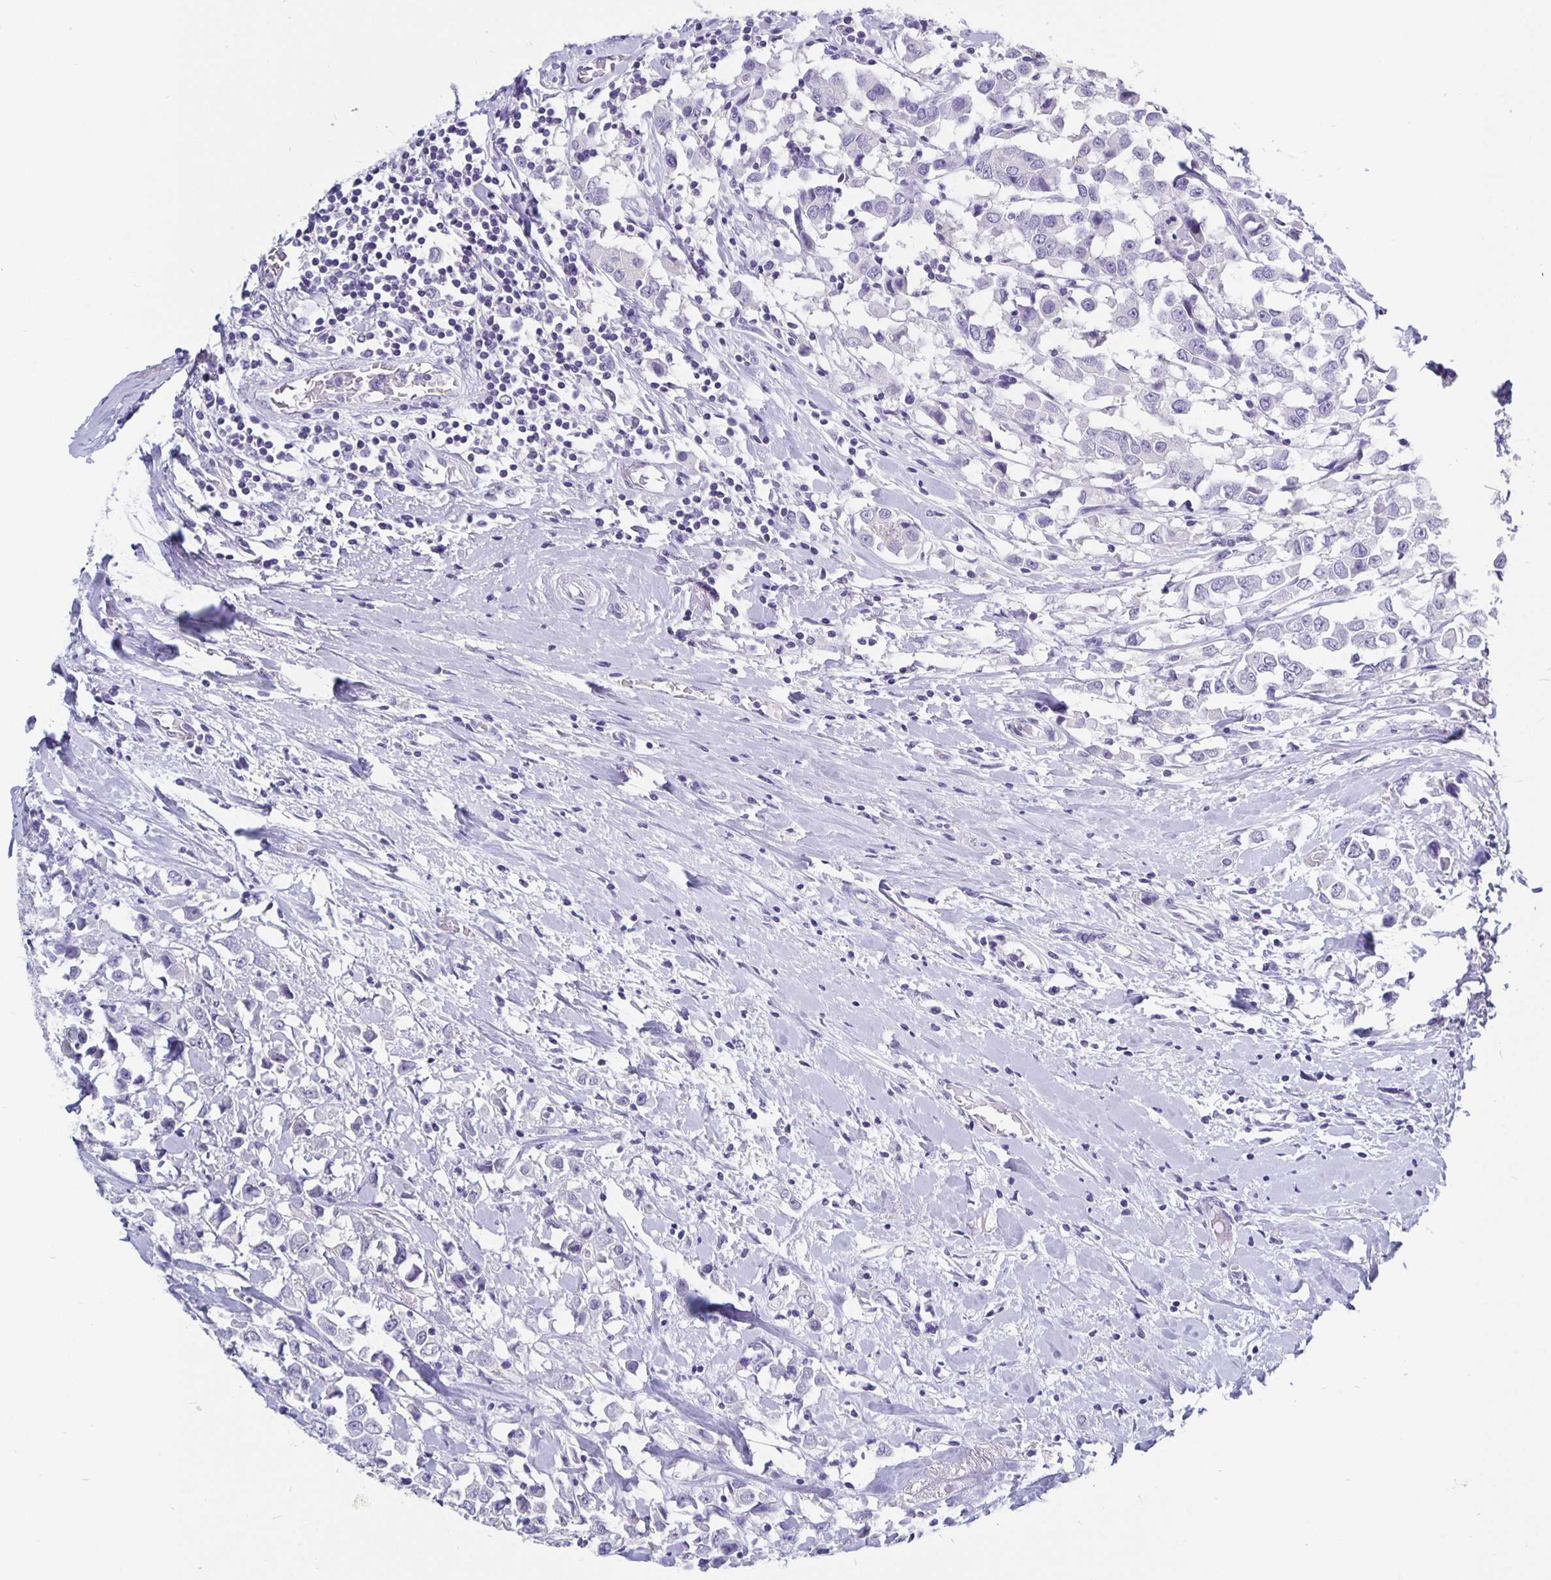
{"staining": {"intensity": "negative", "quantity": "none", "location": "none"}, "tissue": "breast cancer", "cell_type": "Tumor cells", "image_type": "cancer", "snomed": [{"axis": "morphology", "description": "Duct carcinoma"}, {"axis": "topography", "description": "Breast"}], "caption": "Tumor cells are negative for brown protein staining in infiltrating ductal carcinoma (breast).", "gene": "ODF3B", "patient": {"sex": "female", "age": 61}}